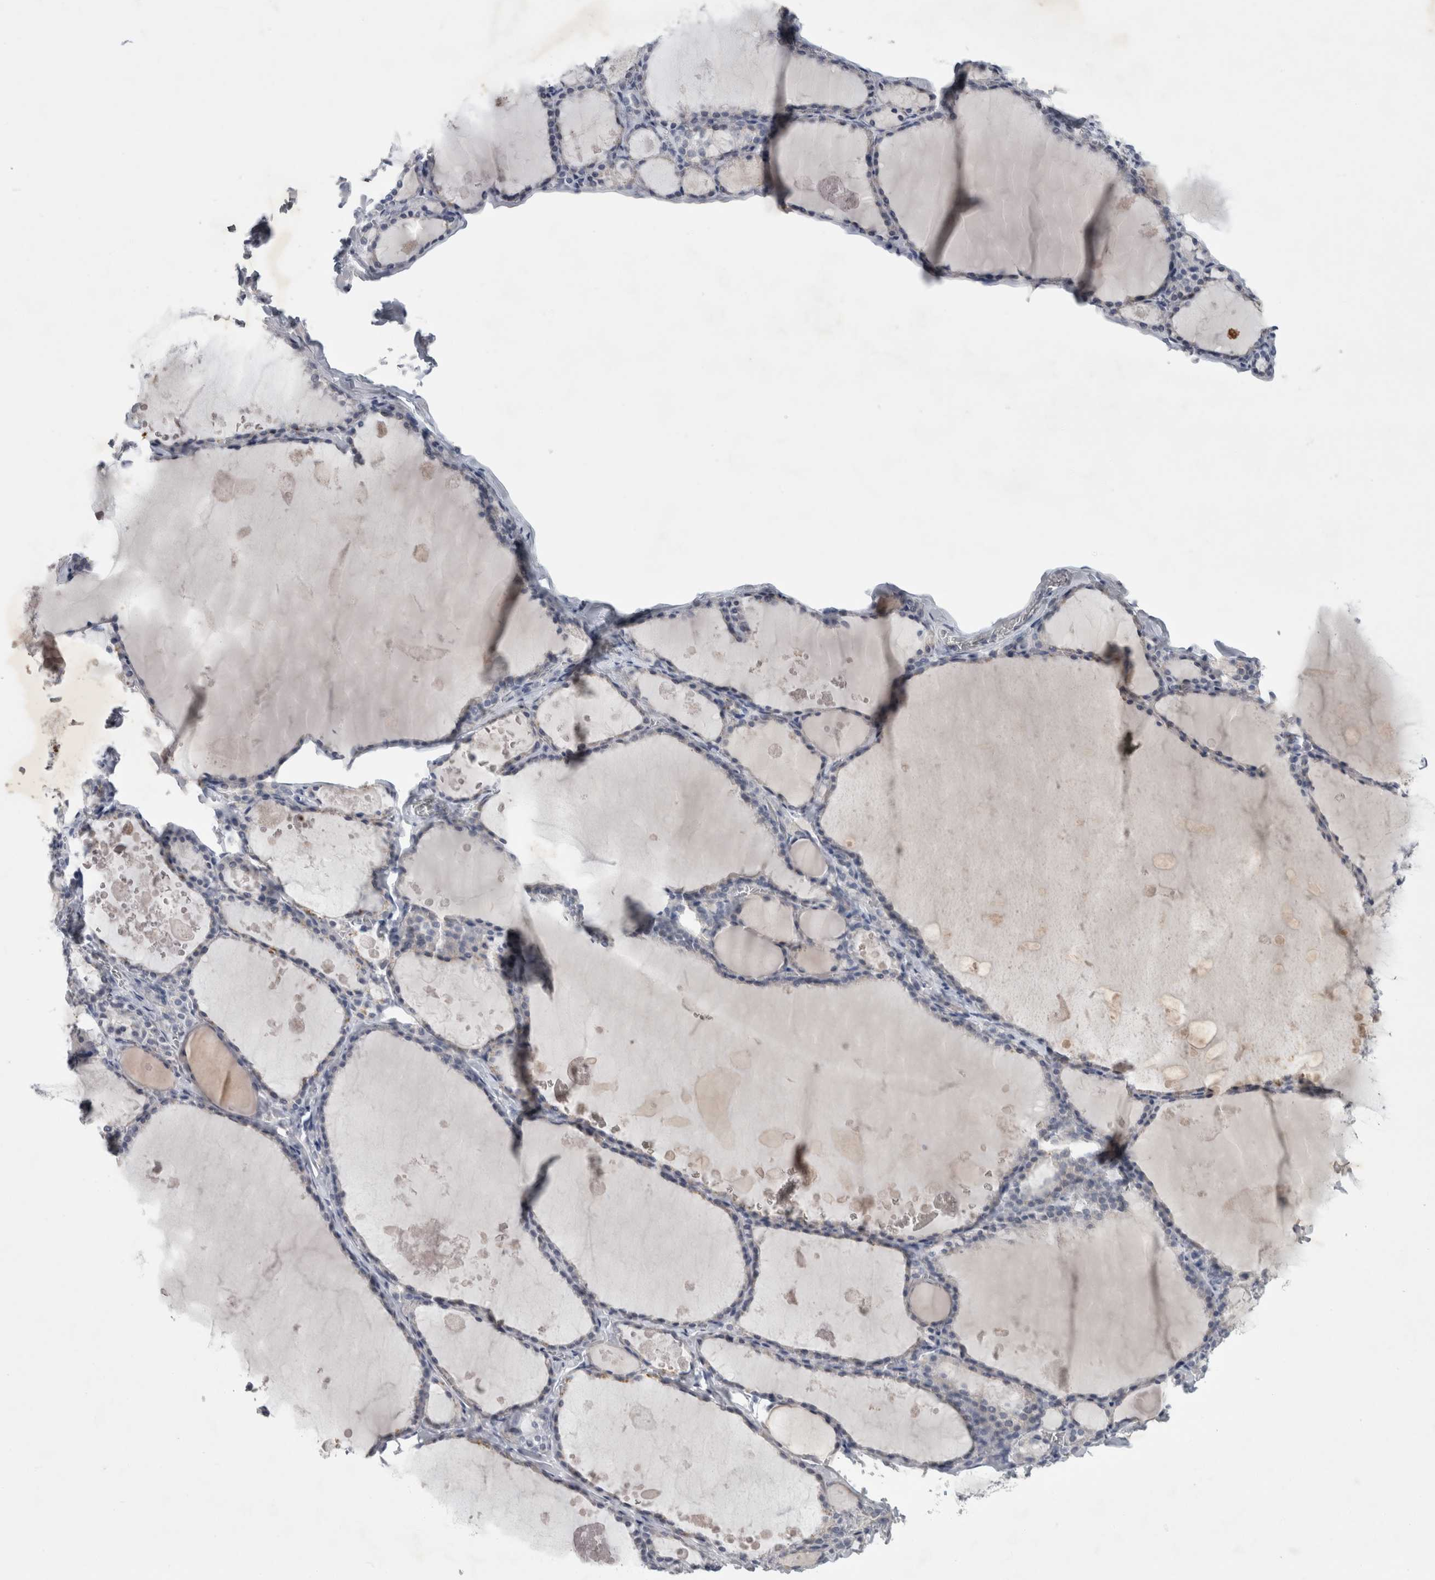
{"staining": {"intensity": "negative", "quantity": "none", "location": "none"}, "tissue": "thyroid gland", "cell_type": "Glandular cells", "image_type": "normal", "snomed": [{"axis": "morphology", "description": "Normal tissue, NOS"}, {"axis": "topography", "description": "Thyroid gland"}], "caption": "Immunohistochemical staining of benign thyroid gland displays no significant positivity in glandular cells. (IHC, brightfield microscopy, high magnification).", "gene": "FXYD7", "patient": {"sex": "male", "age": 56}}